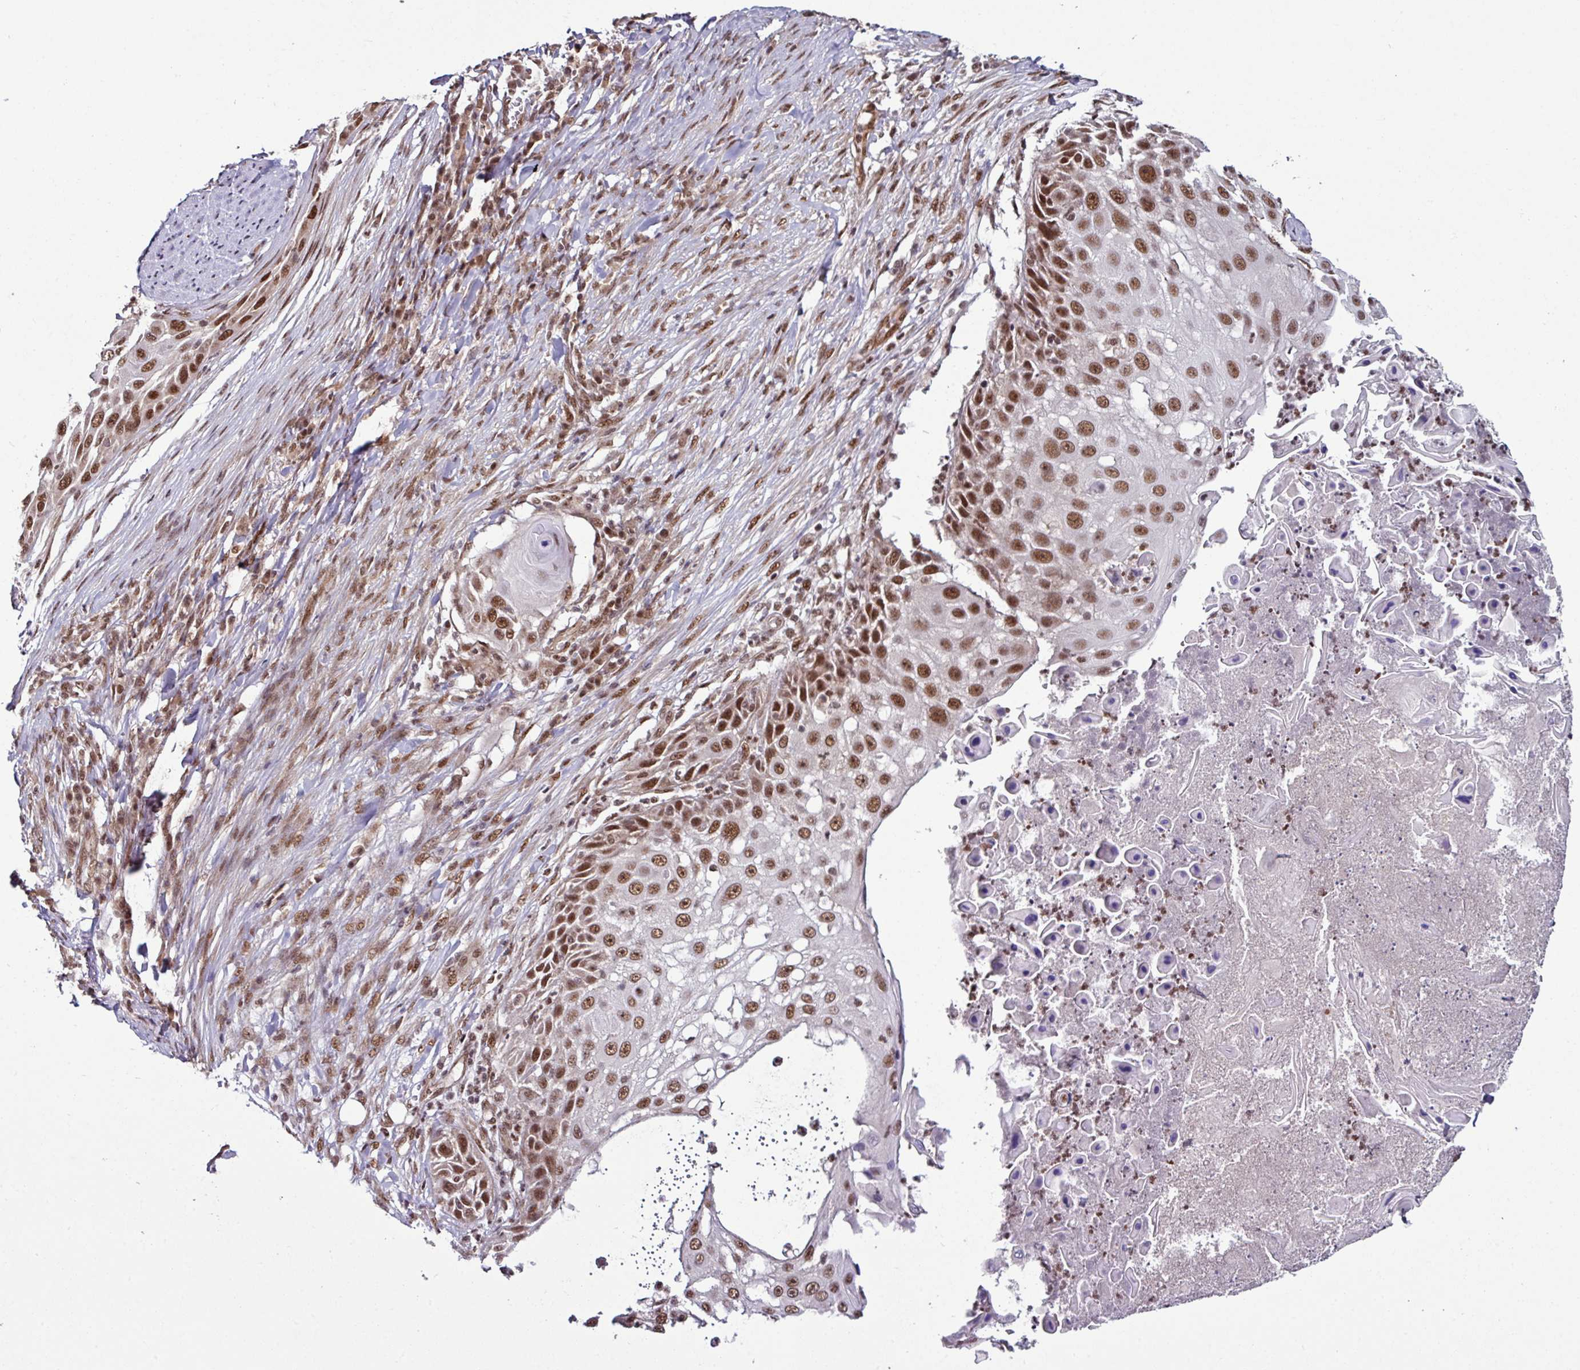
{"staining": {"intensity": "moderate", "quantity": ">75%", "location": "nuclear"}, "tissue": "skin cancer", "cell_type": "Tumor cells", "image_type": "cancer", "snomed": [{"axis": "morphology", "description": "Squamous cell carcinoma, NOS"}, {"axis": "topography", "description": "Skin"}], "caption": "This is a photomicrograph of immunohistochemistry (IHC) staining of skin squamous cell carcinoma, which shows moderate staining in the nuclear of tumor cells.", "gene": "MORF4L2", "patient": {"sex": "female", "age": 44}}